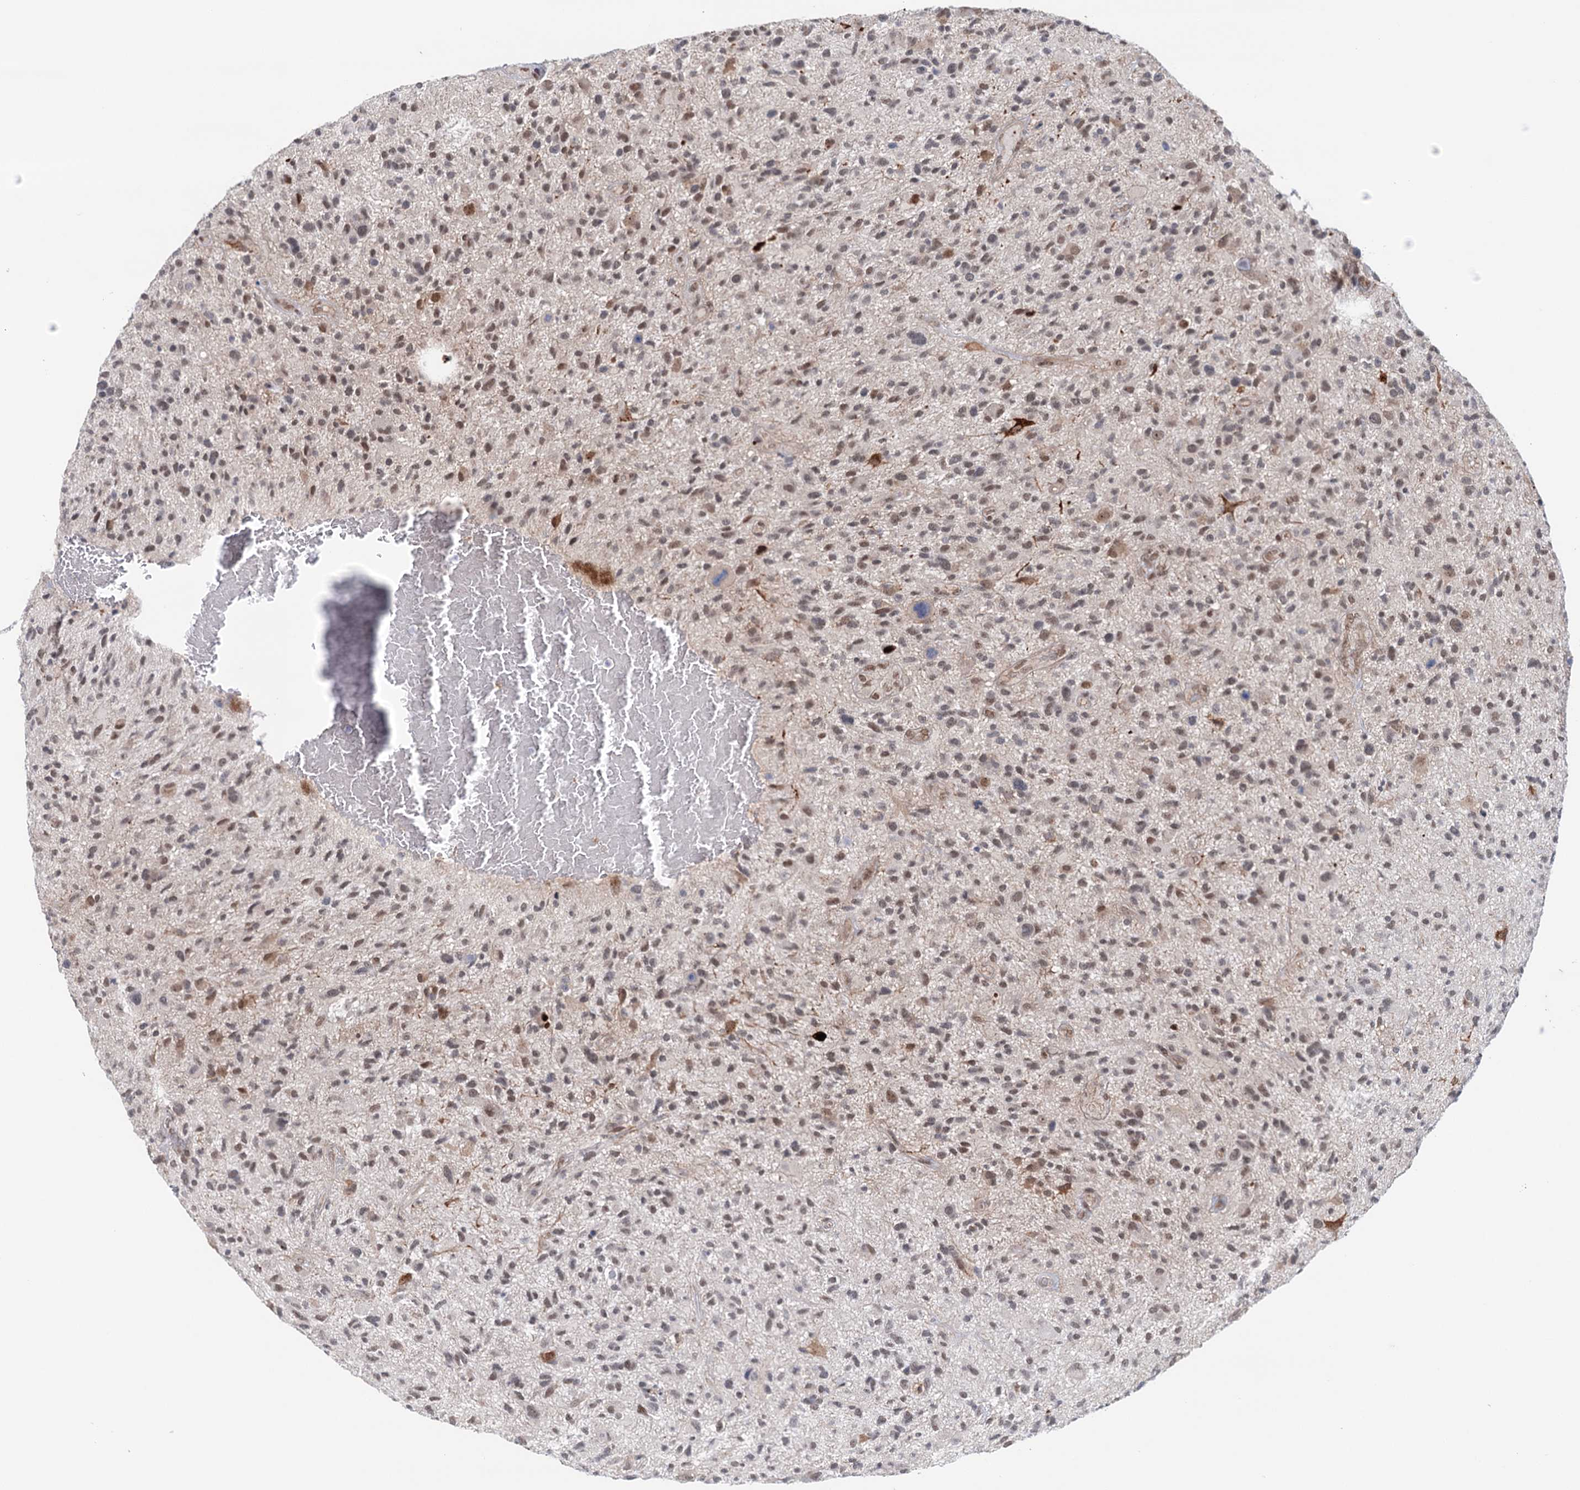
{"staining": {"intensity": "weak", "quantity": "25%-75%", "location": "nuclear"}, "tissue": "glioma", "cell_type": "Tumor cells", "image_type": "cancer", "snomed": [{"axis": "morphology", "description": "Glioma, malignant, High grade"}, {"axis": "topography", "description": "Brain"}], "caption": "A photomicrograph of human malignant glioma (high-grade) stained for a protein demonstrates weak nuclear brown staining in tumor cells.", "gene": "FAM53A", "patient": {"sex": "male", "age": 47}}